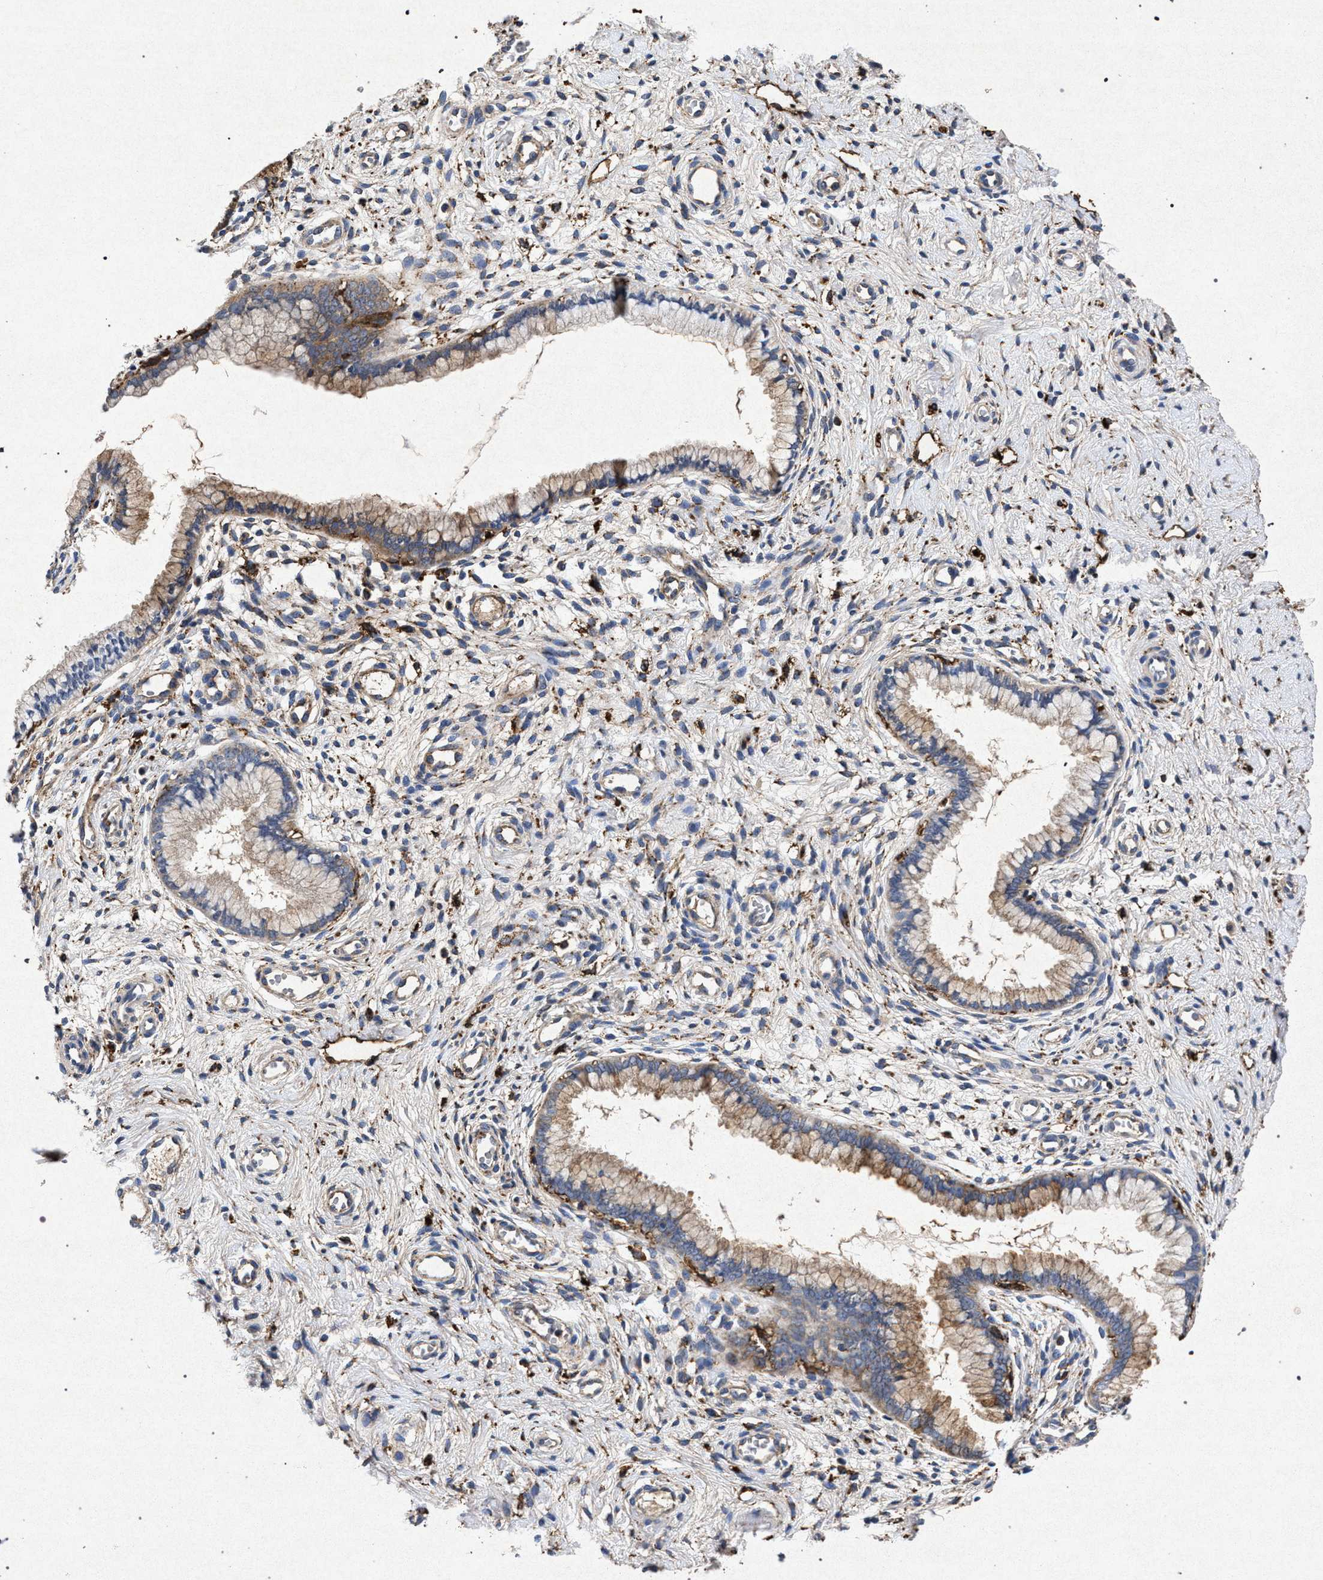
{"staining": {"intensity": "moderate", "quantity": ">75%", "location": "cytoplasmic/membranous"}, "tissue": "cervix", "cell_type": "Glandular cells", "image_type": "normal", "snomed": [{"axis": "morphology", "description": "Normal tissue, NOS"}, {"axis": "topography", "description": "Cervix"}], "caption": "The immunohistochemical stain highlights moderate cytoplasmic/membranous positivity in glandular cells of normal cervix. (DAB (3,3'-diaminobenzidine) IHC with brightfield microscopy, high magnification).", "gene": "MARCKS", "patient": {"sex": "female", "age": 65}}